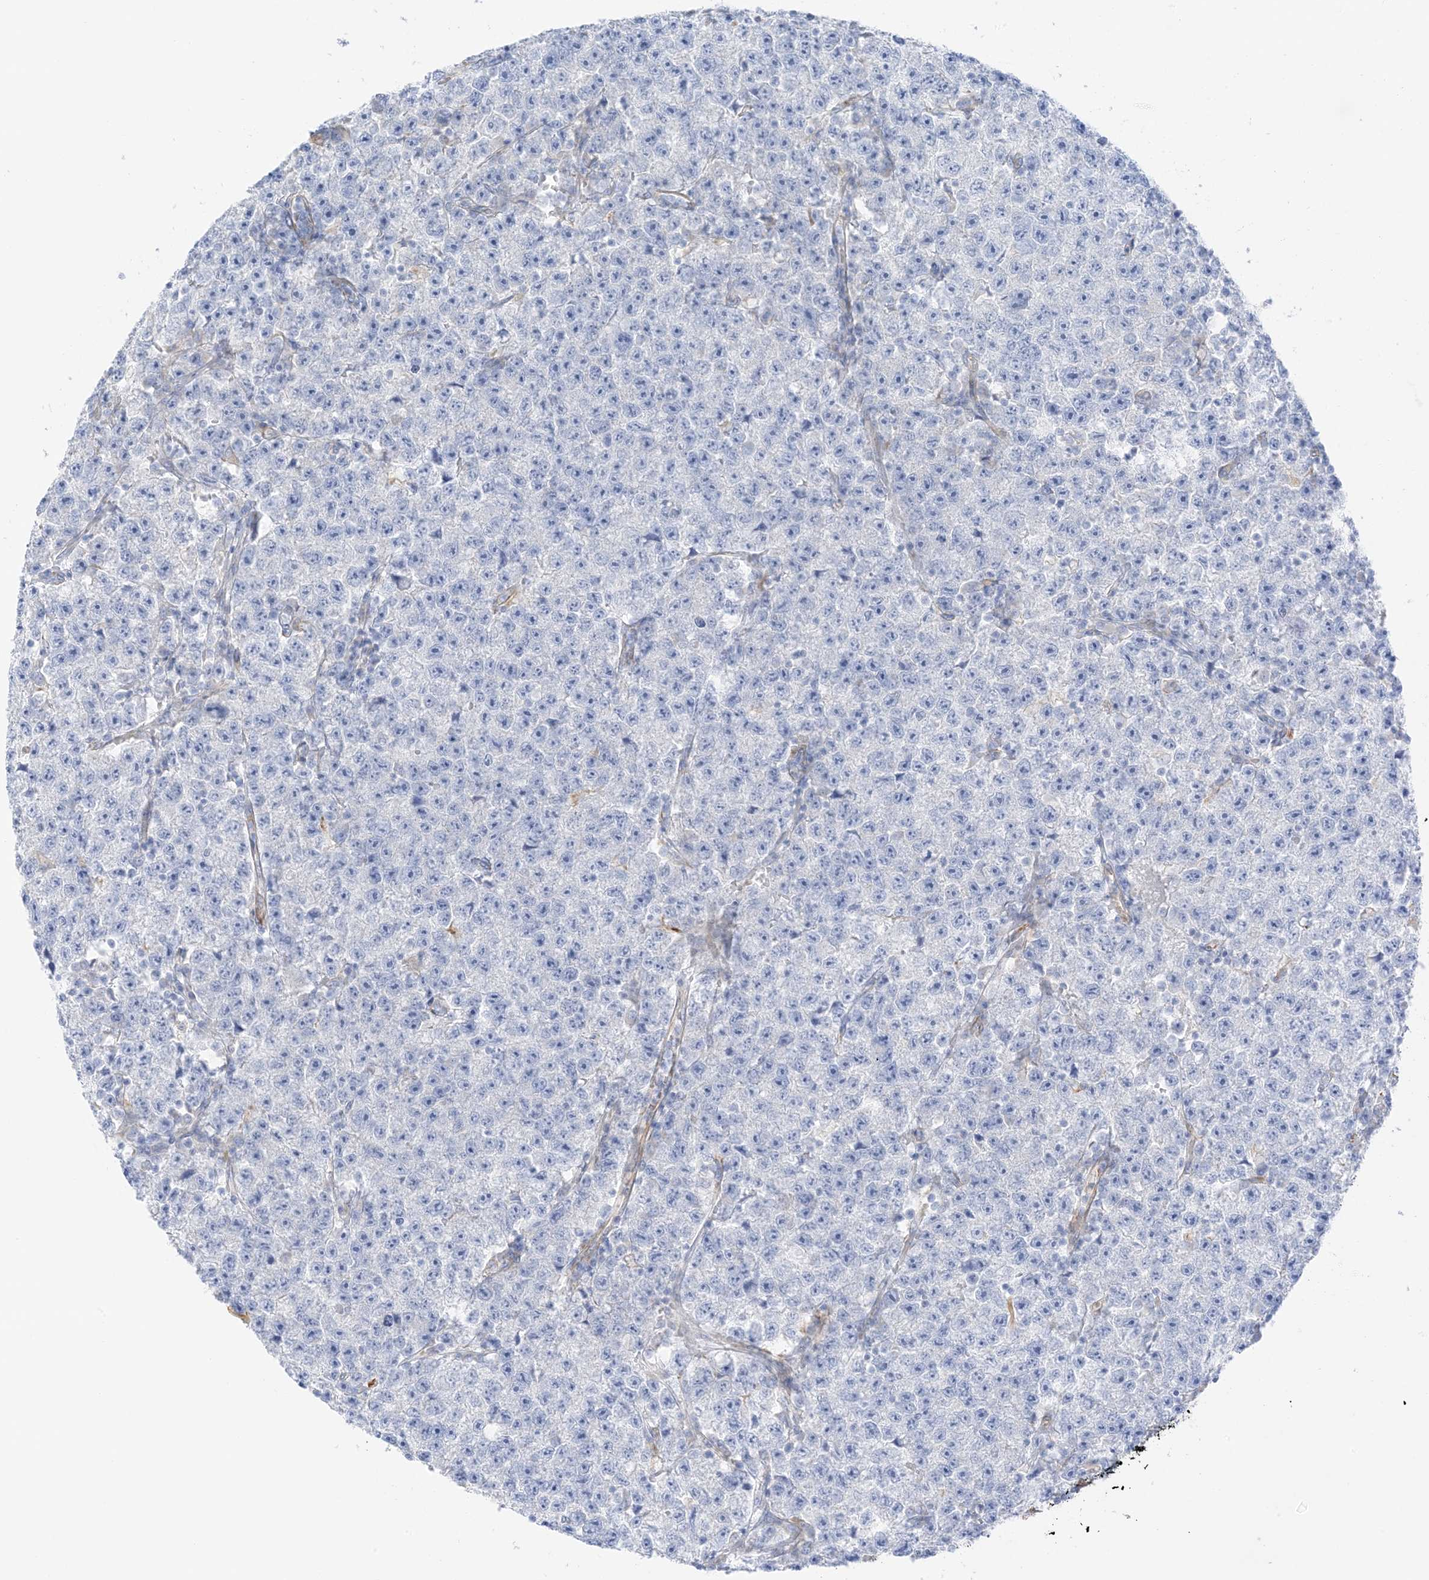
{"staining": {"intensity": "negative", "quantity": "none", "location": "none"}, "tissue": "testis cancer", "cell_type": "Tumor cells", "image_type": "cancer", "snomed": [{"axis": "morphology", "description": "Seminoma, NOS"}, {"axis": "topography", "description": "Testis"}], "caption": "Tumor cells are negative for brown protein staining in seminoma (testis).", "gene": "PID1", "patient": {"sex": "male", "age": 22}}